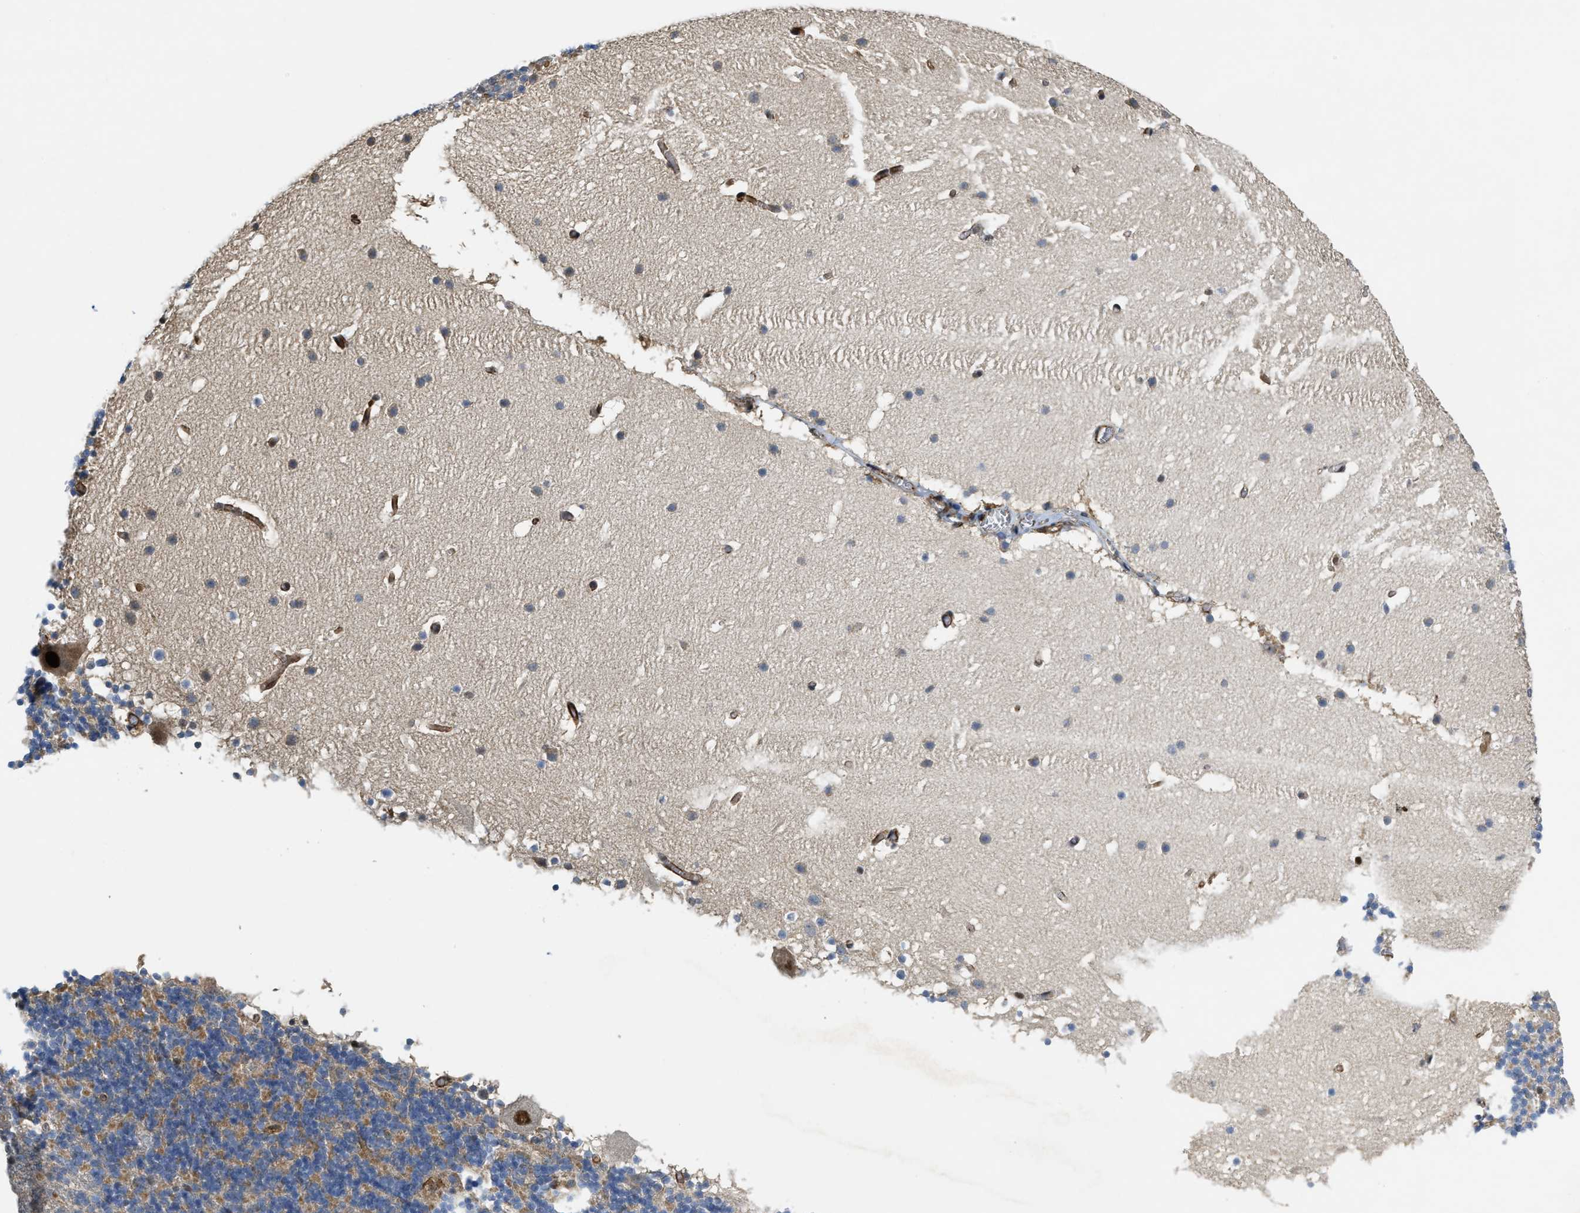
{"staining": {"intensity": "moderate", "quantity": "<25%", "location": "cytoplasmic/membranous"}, "tissue": "cerebellum", "cell_type": "Cells in granular layer", "image_type": "normal", "snomed": [{"axis": "morphology", "description": "Normal tissue, NOS"}, {"axis": "topography", "description": "Cerebellum"}], "caption": "Immunohistochemistry (IHC) of unremarkable cerebellum reveals low levels of moderate cytoplasmic/membranous expression in approximately <25% of cells in granular layer.", "gene": "DPF2", "patient": {"sex": "male", "age": 45}}